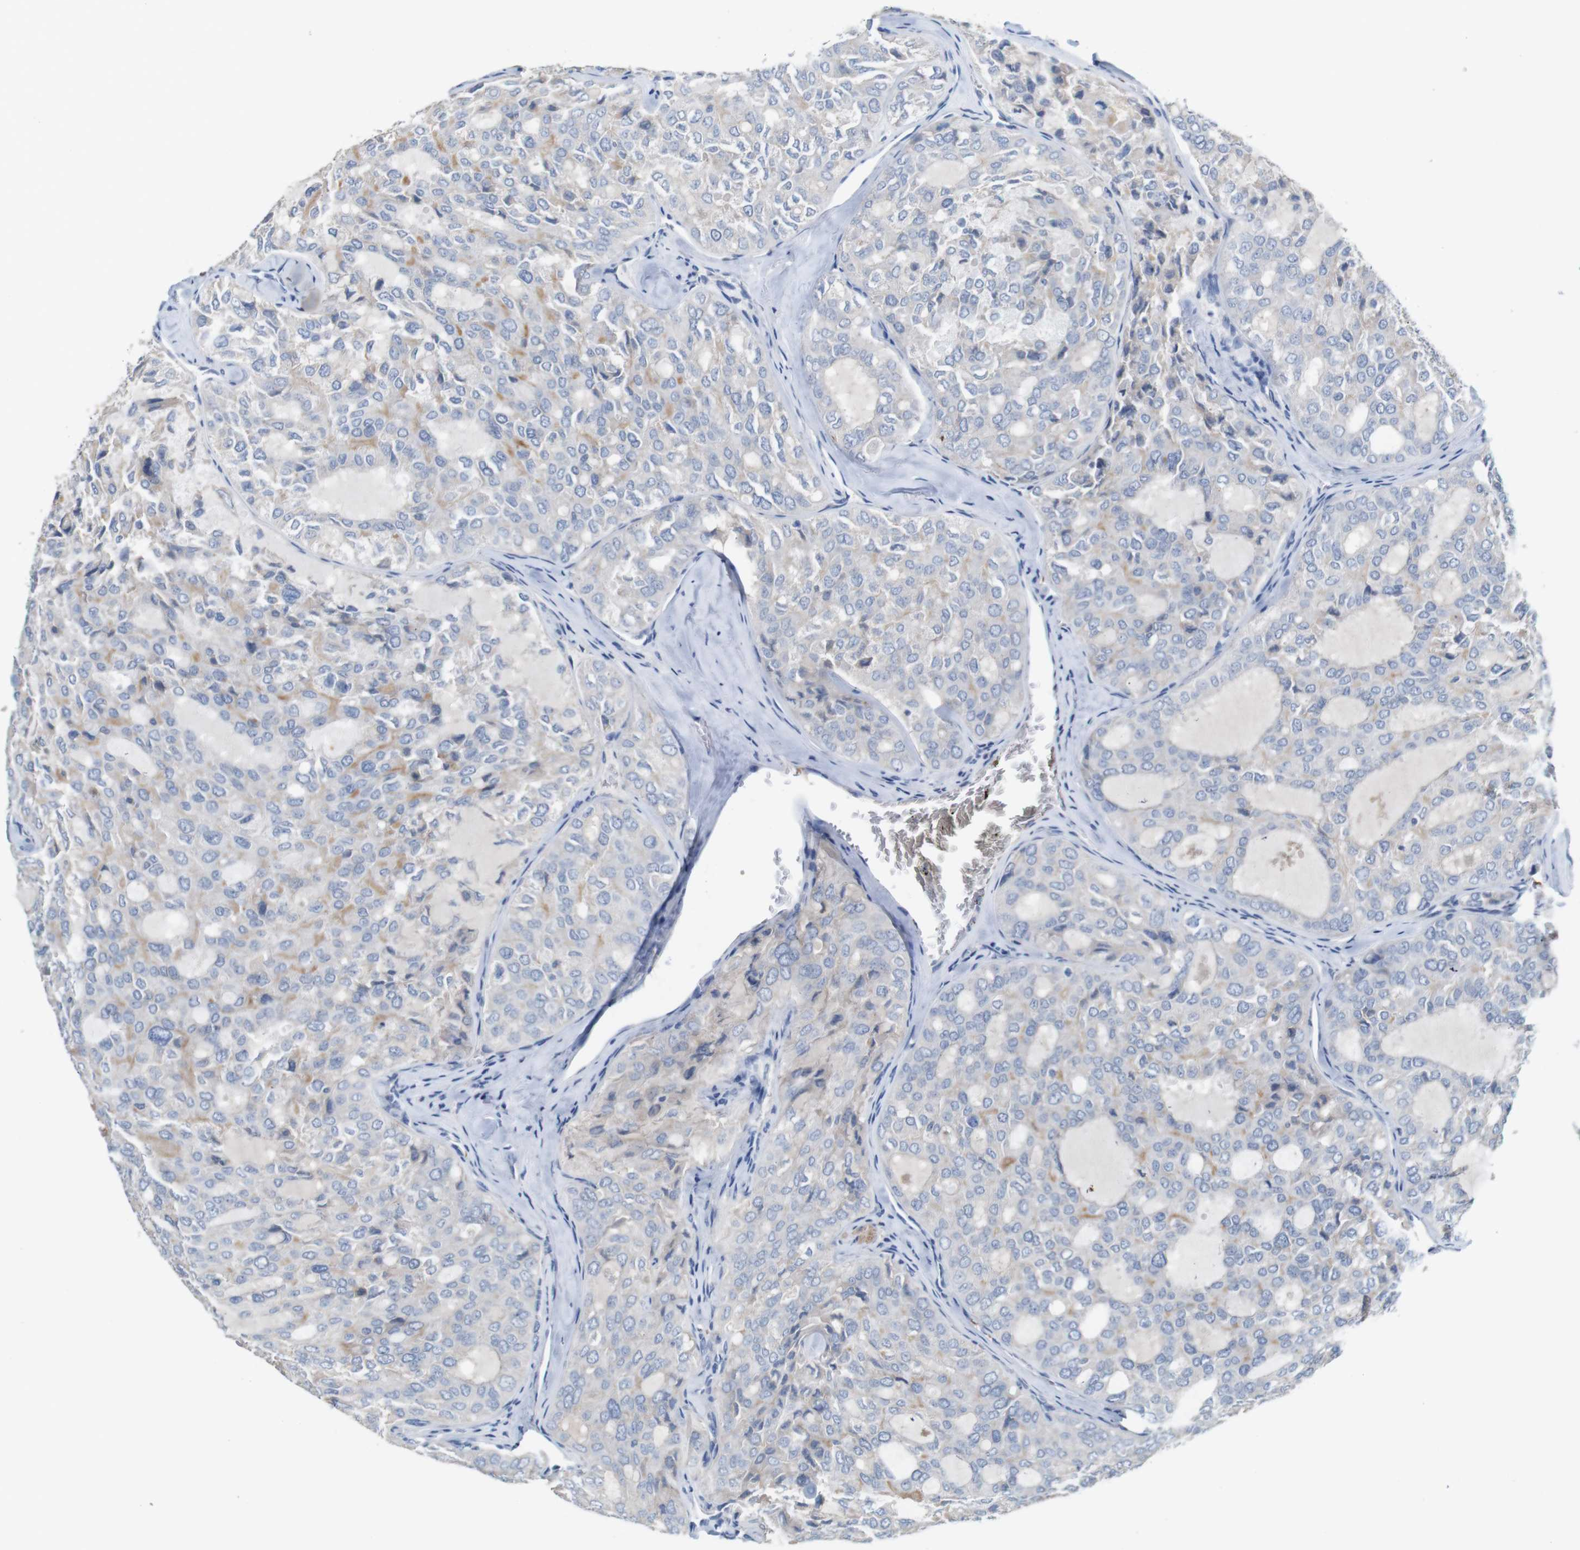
{"staining": {"intensity": "weak", "quantity": "25%-75%", "location": "cytoplasmic/membranous"}, "tissue": "thyroid cancer", "cell_type": "Tumor cells", "image_type": "cancer", "snomed": [{"axis": "morphology", "description": "Follicular adenoma carcinoma, NOS"}, {"axis": "topography", "description": "Thyroid gland"}], "caption": "This micrograph exhibits thyroid cancer (follicular adenoma carcinoma) stained with immunohistochemistry to label a protein in brown. The cytoplasmic/membranous of tumor cells show weak positivity for the protein. Nuclei are counter-stained blue.", "gene": "IGSF8", "patient": {"sex": "male", "age": 75}}